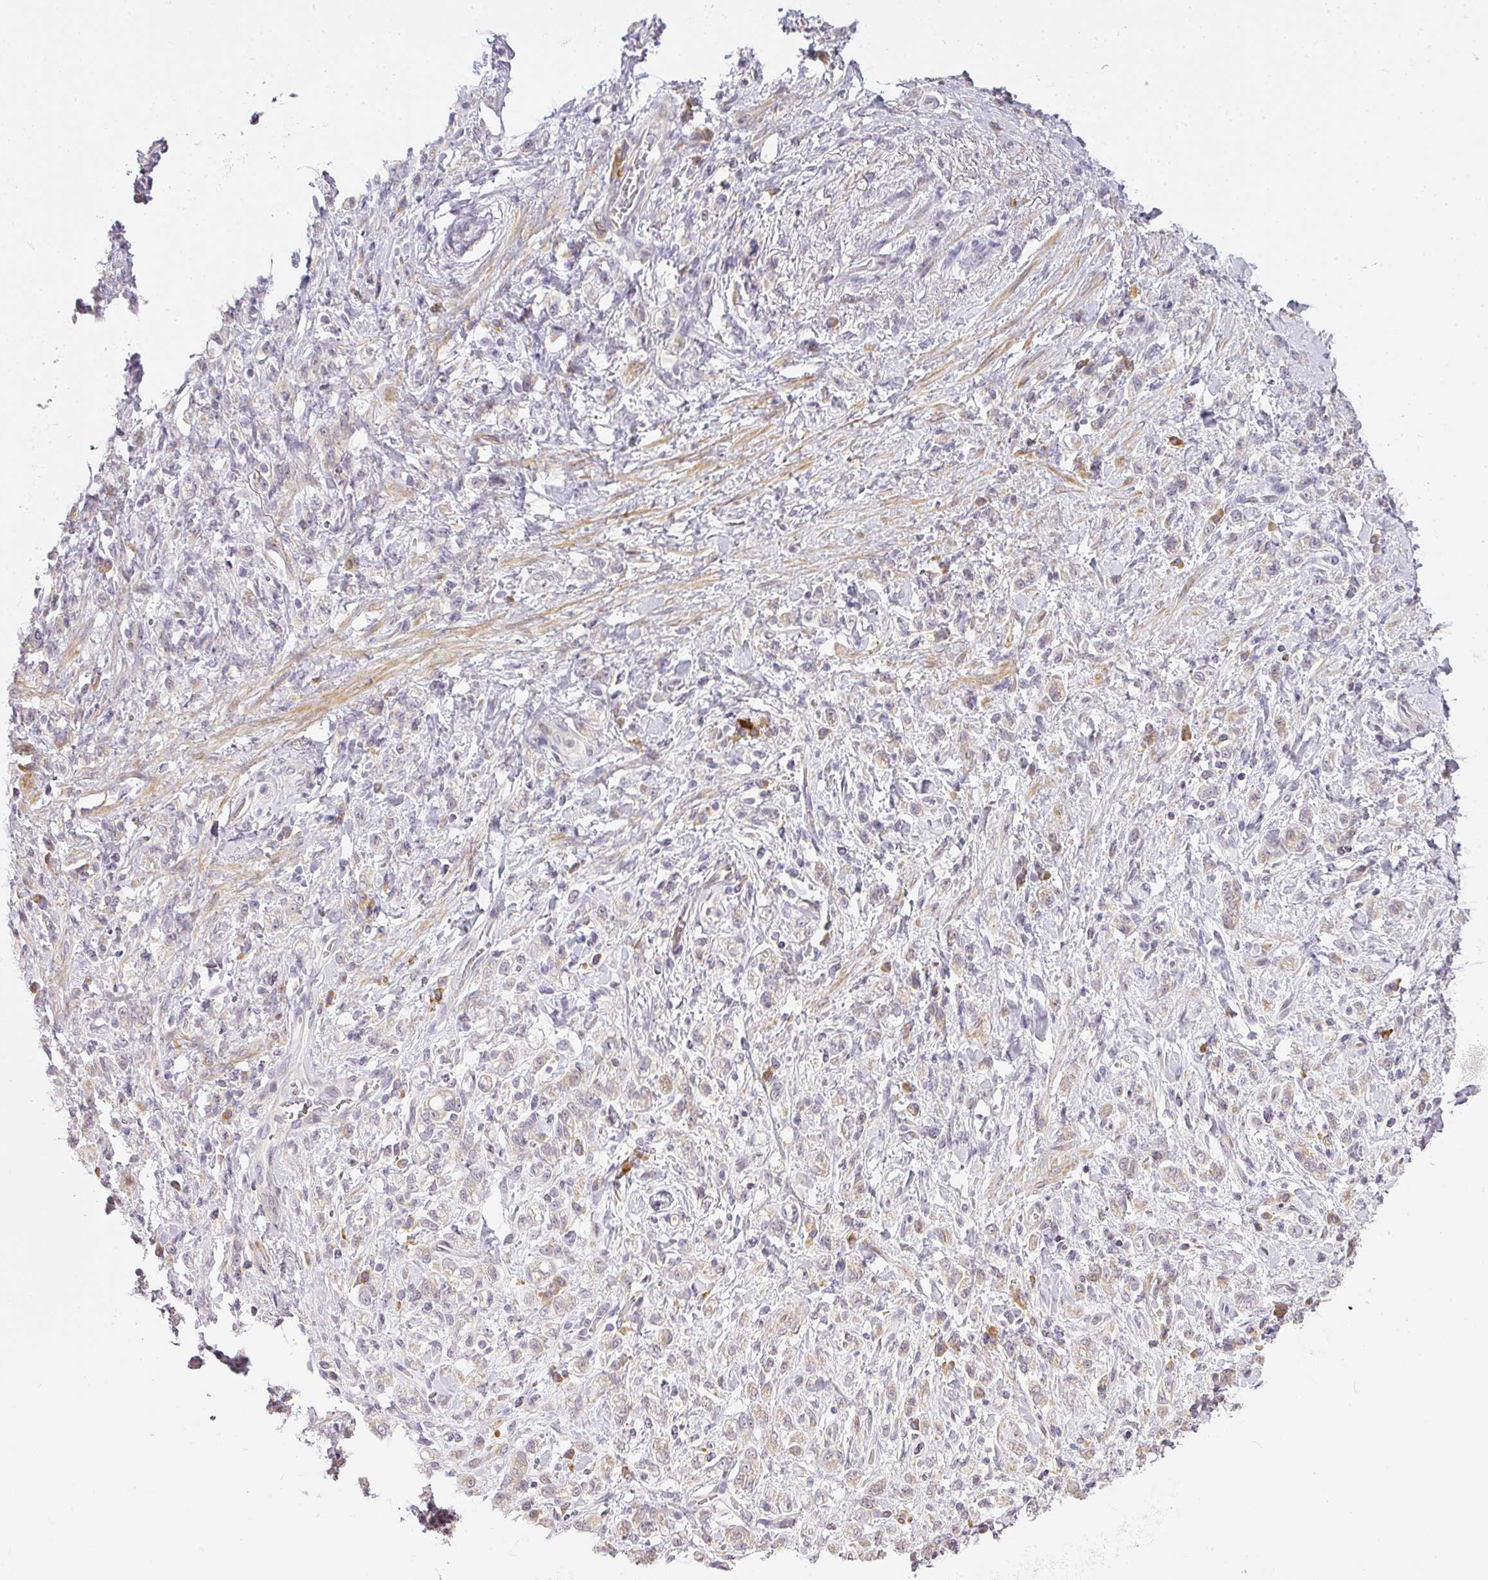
{"staining": {"intensity": "weak", "quantity": "<25%", "location": "cytoplasmic/membranous"}, "tissue": "stomach cancer", "cell_type": "Tumor cells", "image_type": "cancer", "snomed": [{"axis": "morphology", "description": "Adenocarcinoma, NOS"}, {"axis": "topography", "description": "Stomach"}], "caption": "Stomach cancer (adenocarcinoma) stained for a protein using immunohistochemistry (IHC) shows no staining tumor cells.", "gene": "MED19", "patient": {"sex": "male", "age": 77}}